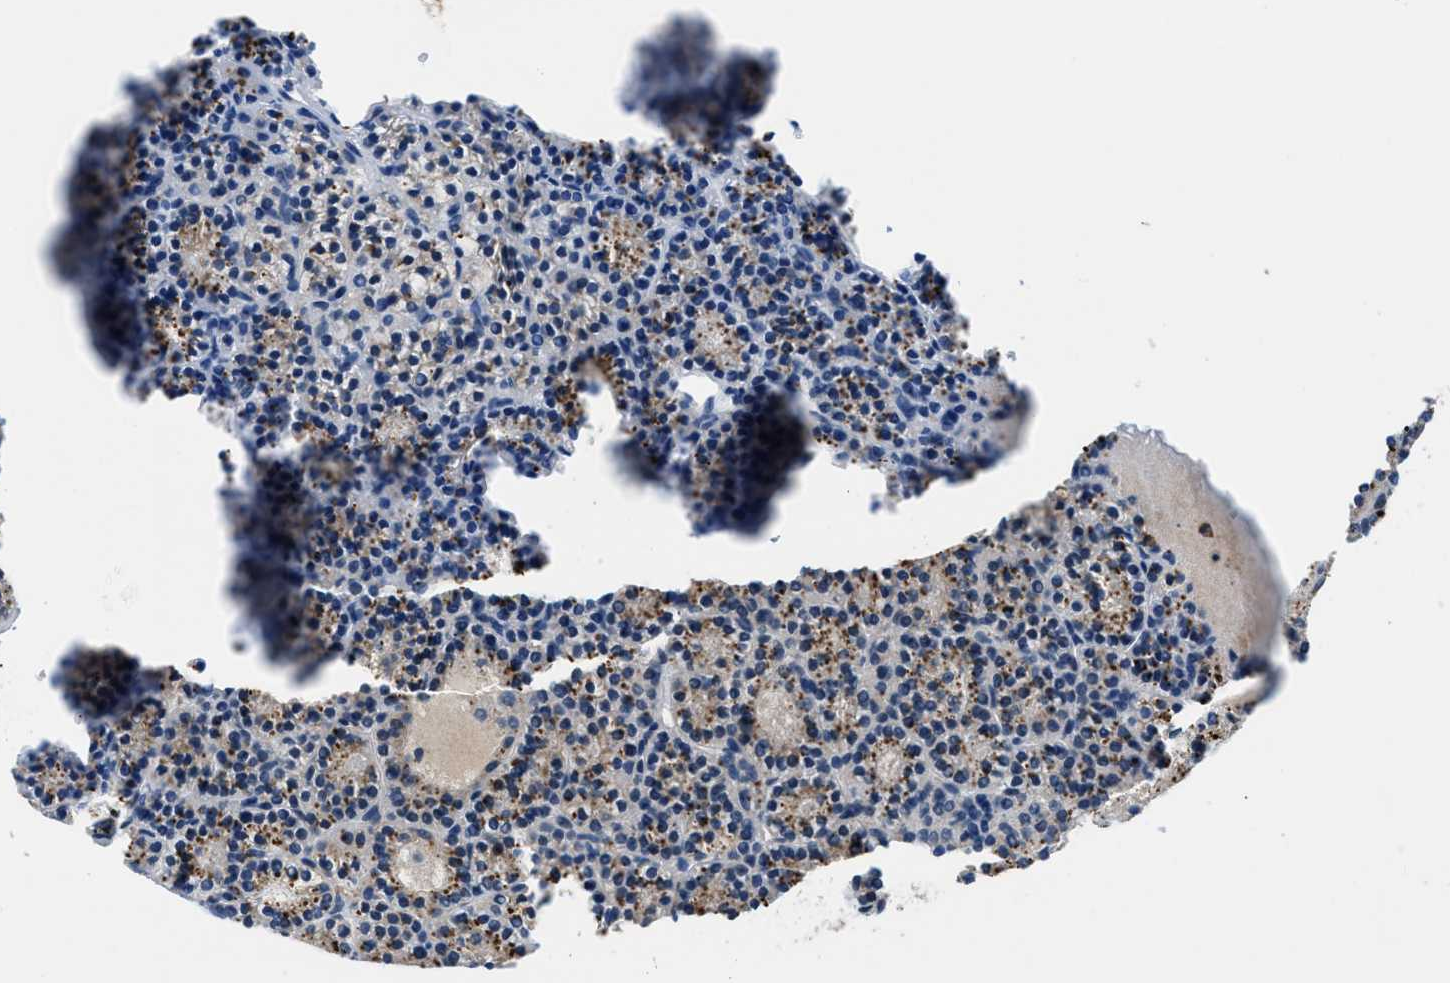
{"staining": {"intensity": "strong", "quantity": "25%-75%", "location": "cytoplasmic/membranous"}, "tissue": "parathyroid gland", "cell_type": "Glandular cells", "image_type": "normal", "snomed": [{"axis": "morphology", "description": "Normal tissue, NOS"}, {"axis": "morphology", "description": "Adenoma, NOS"}, {"axis": "topography", "description": "Parathyroid gland"}], "caption": "High-magnification brightfield microscopy of normal parathyroid gland stained with DAB (3,3'-diaminobenzidine) (brown) and counterstained with hematoxylin (blue). glandular cells exhibit strong cytoplasmic/membranous expression is present in approximately25%-75% of cells.", "gene": "ADGRE3", "patient": {"sex": "female", "age": 64}}